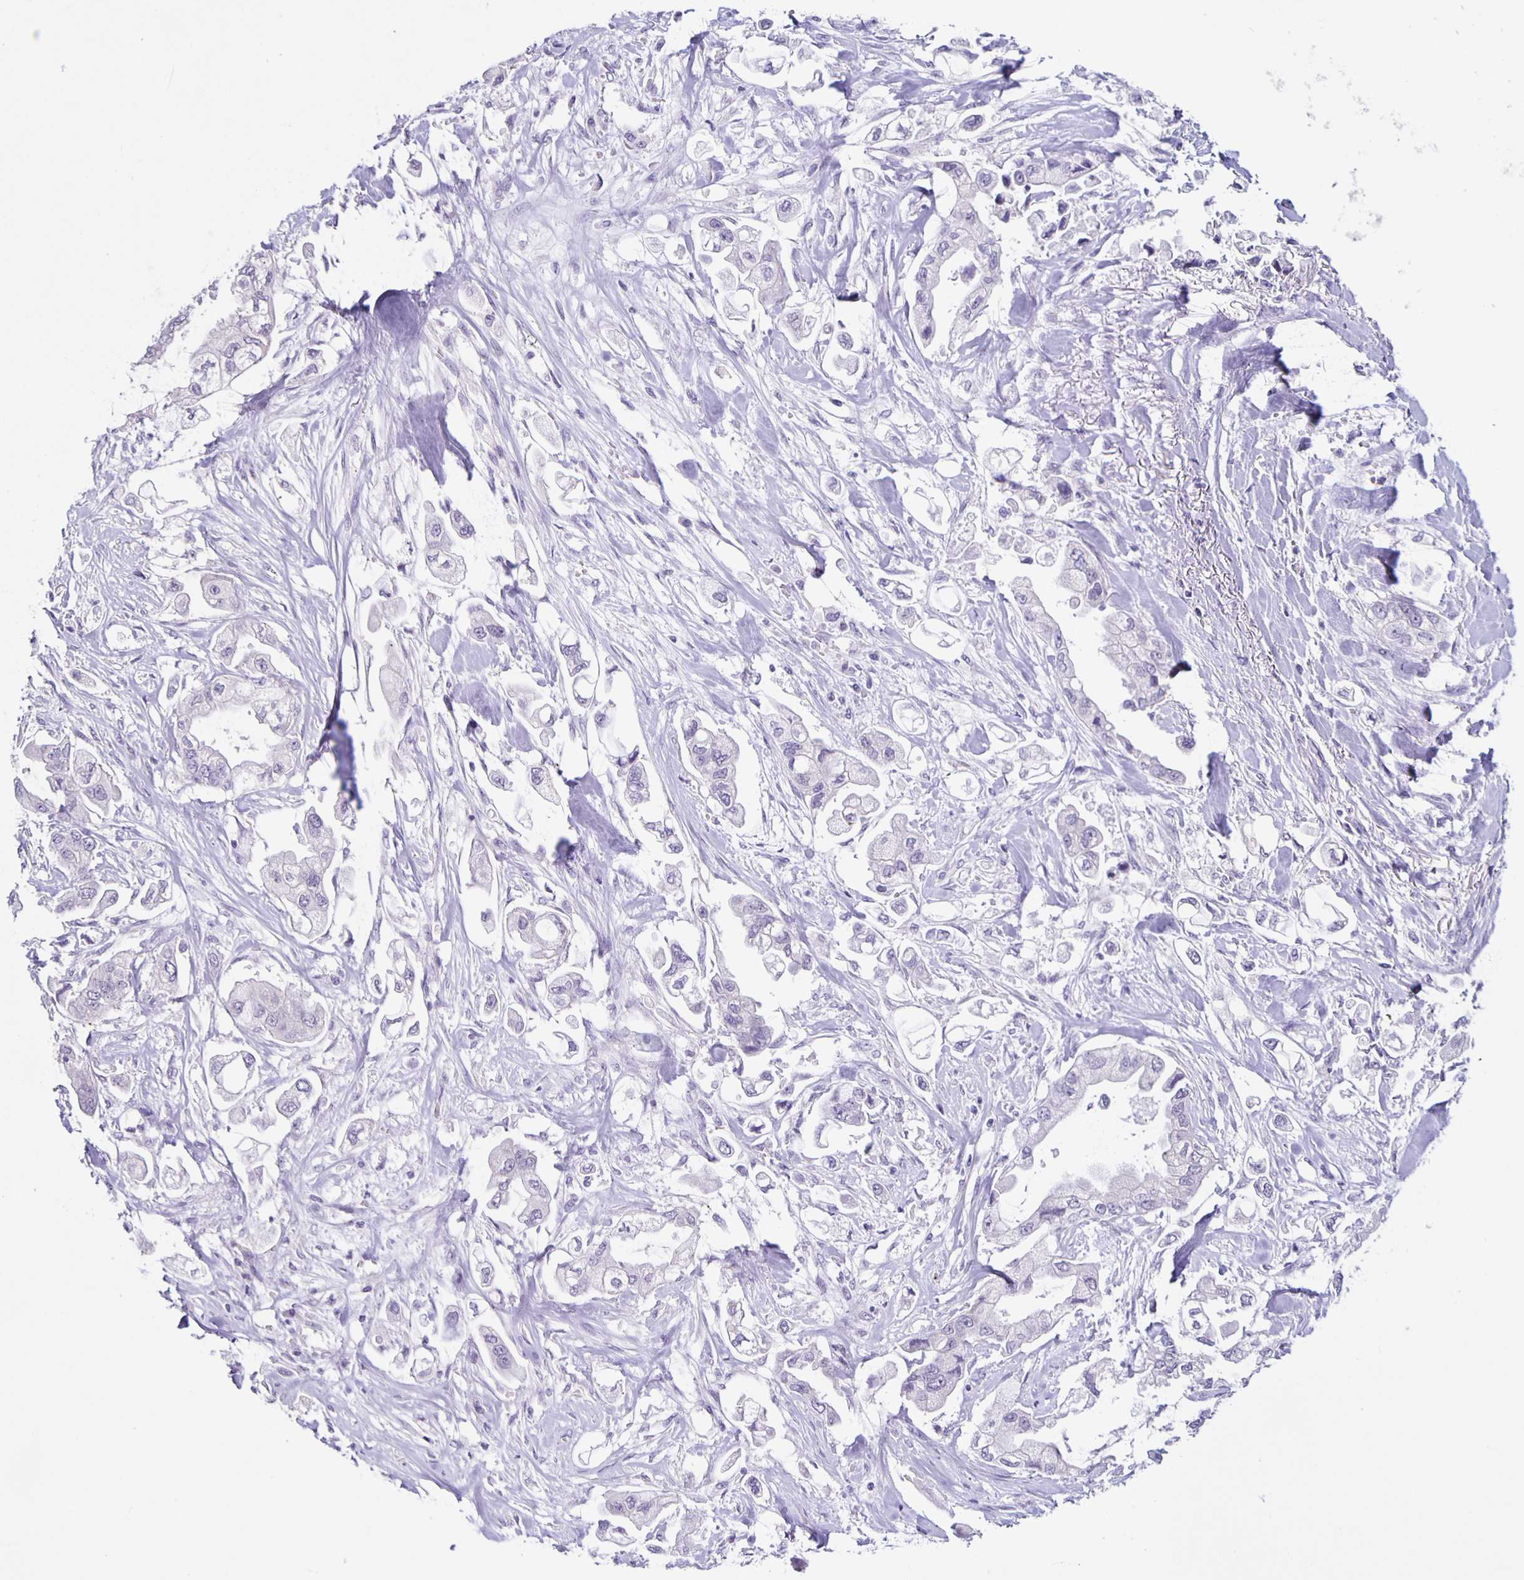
{"staining": {"intensity": "negative", "quantity": "none", "location": "none"}, "tissue": "stomach cancer", "cell_type": "Tumor cells", "image_type": "cancer", "snomed": [{"axis": "morphology", "description": "Adenocarcinoma, NOS"}, {"axis": "topography", "description": "Stomach"}], "caption": "DAB (3,3'-diaminobenzidine) immunohistochemical staining of adenocarcinoma (stomach) displays no significant positivity in tumor cells. (DAB IHC with hematoxylin counter stain).", "gene": "SLC12A3", "patient": {"sex": "male", "age": 62}}